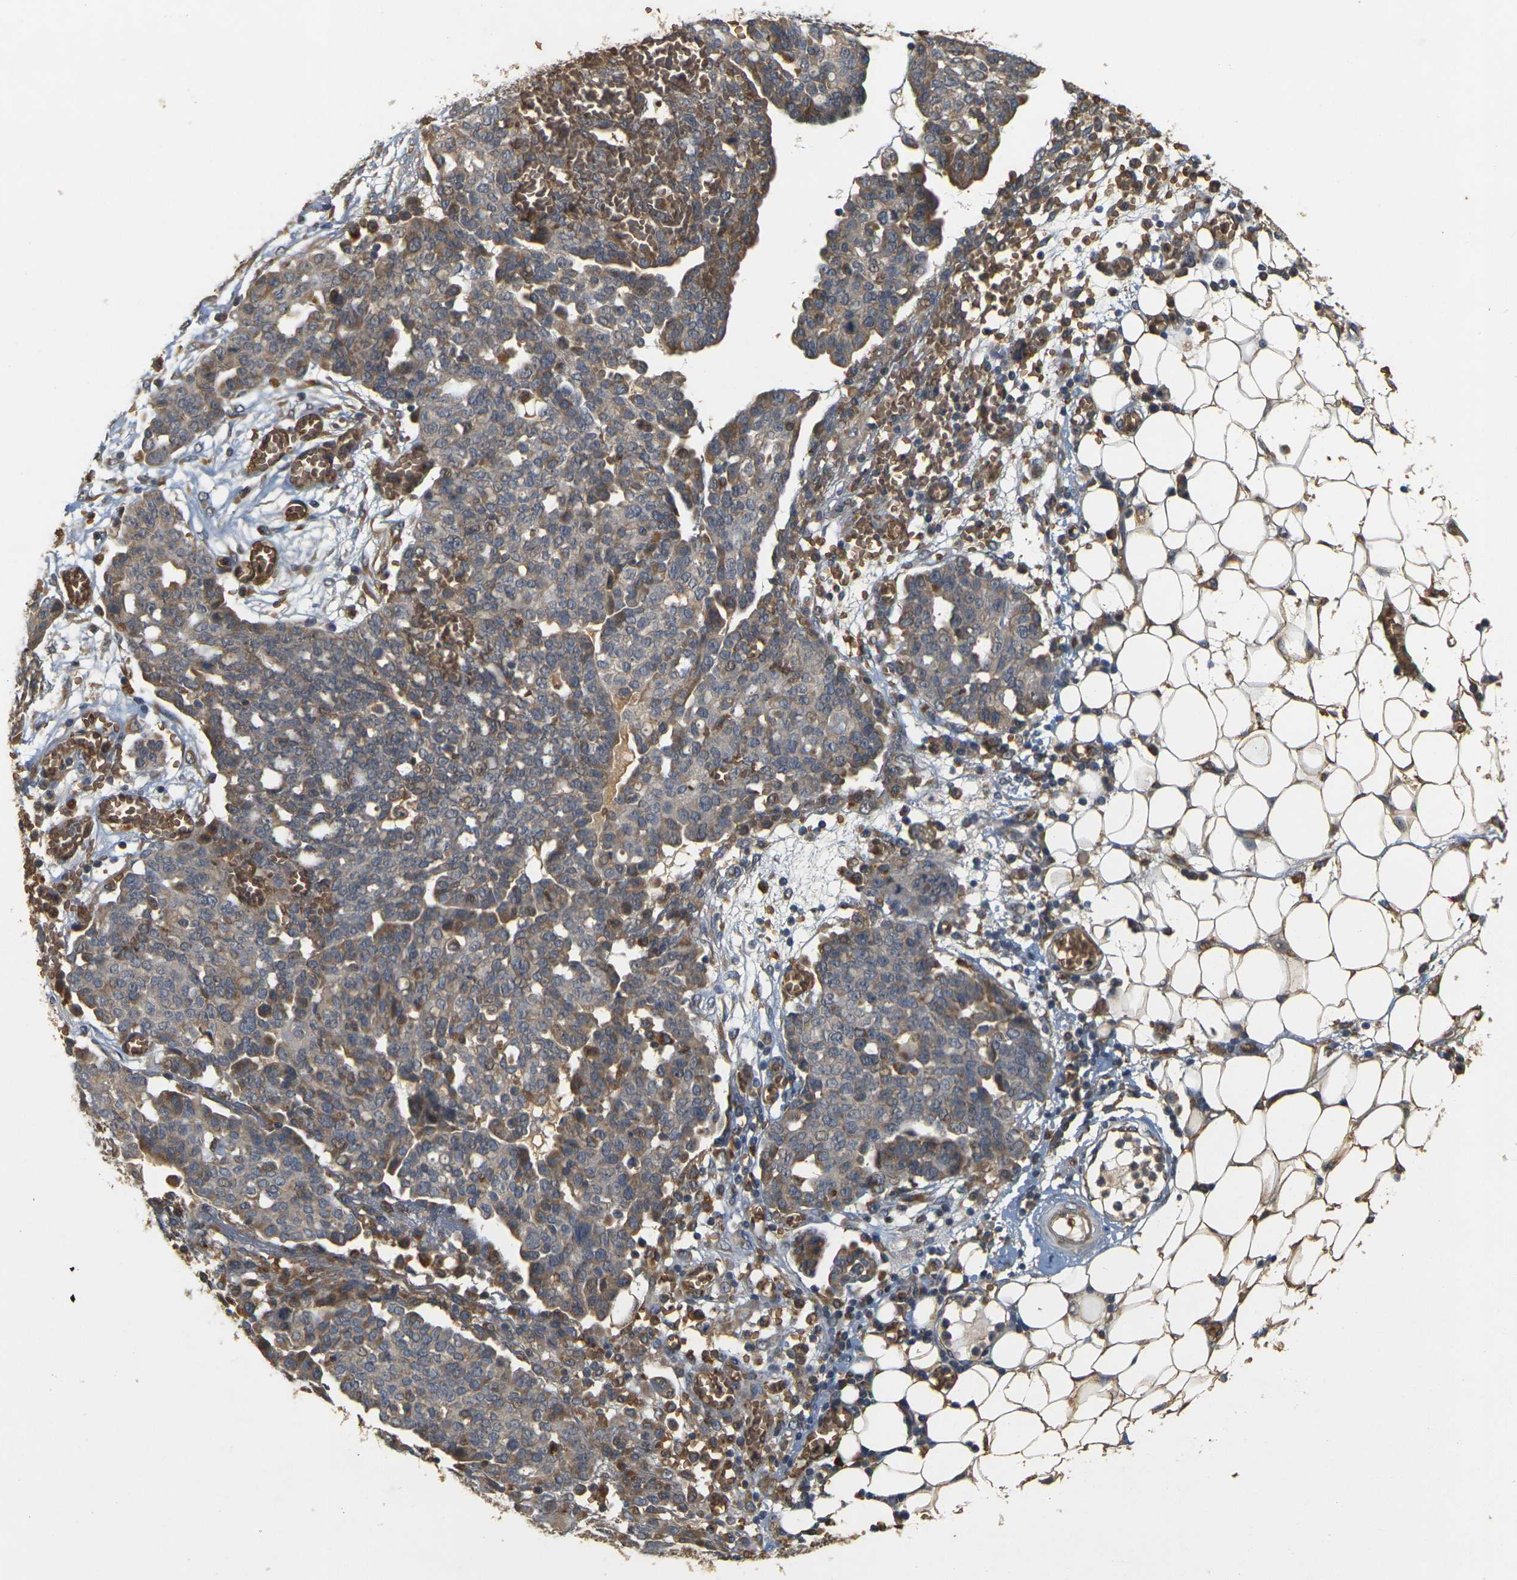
{"staining": {"intensity": "moderate", "quantity": "<25%", "location": "cytoplasmic/membranous"}, "tissue": "ovarian cancer", "cell_type": "Tumor cells", "image_type": "cancer", "snomed": [{"axis": "morphology", "description": "Cystadenocarcinoma, serous, NOS"}, {"axis": "topography", "description": "Soft tissue"}, {"axis": "topography", "description": "Ovary"}], "caption": "Human ovarian cancer (serous cystadenocarcinoma) stained with a protein marker demonstrates moderate staining in tumor cells.", "gene": "MEGF9", "patient": {"sex": "female", "age": 57}}